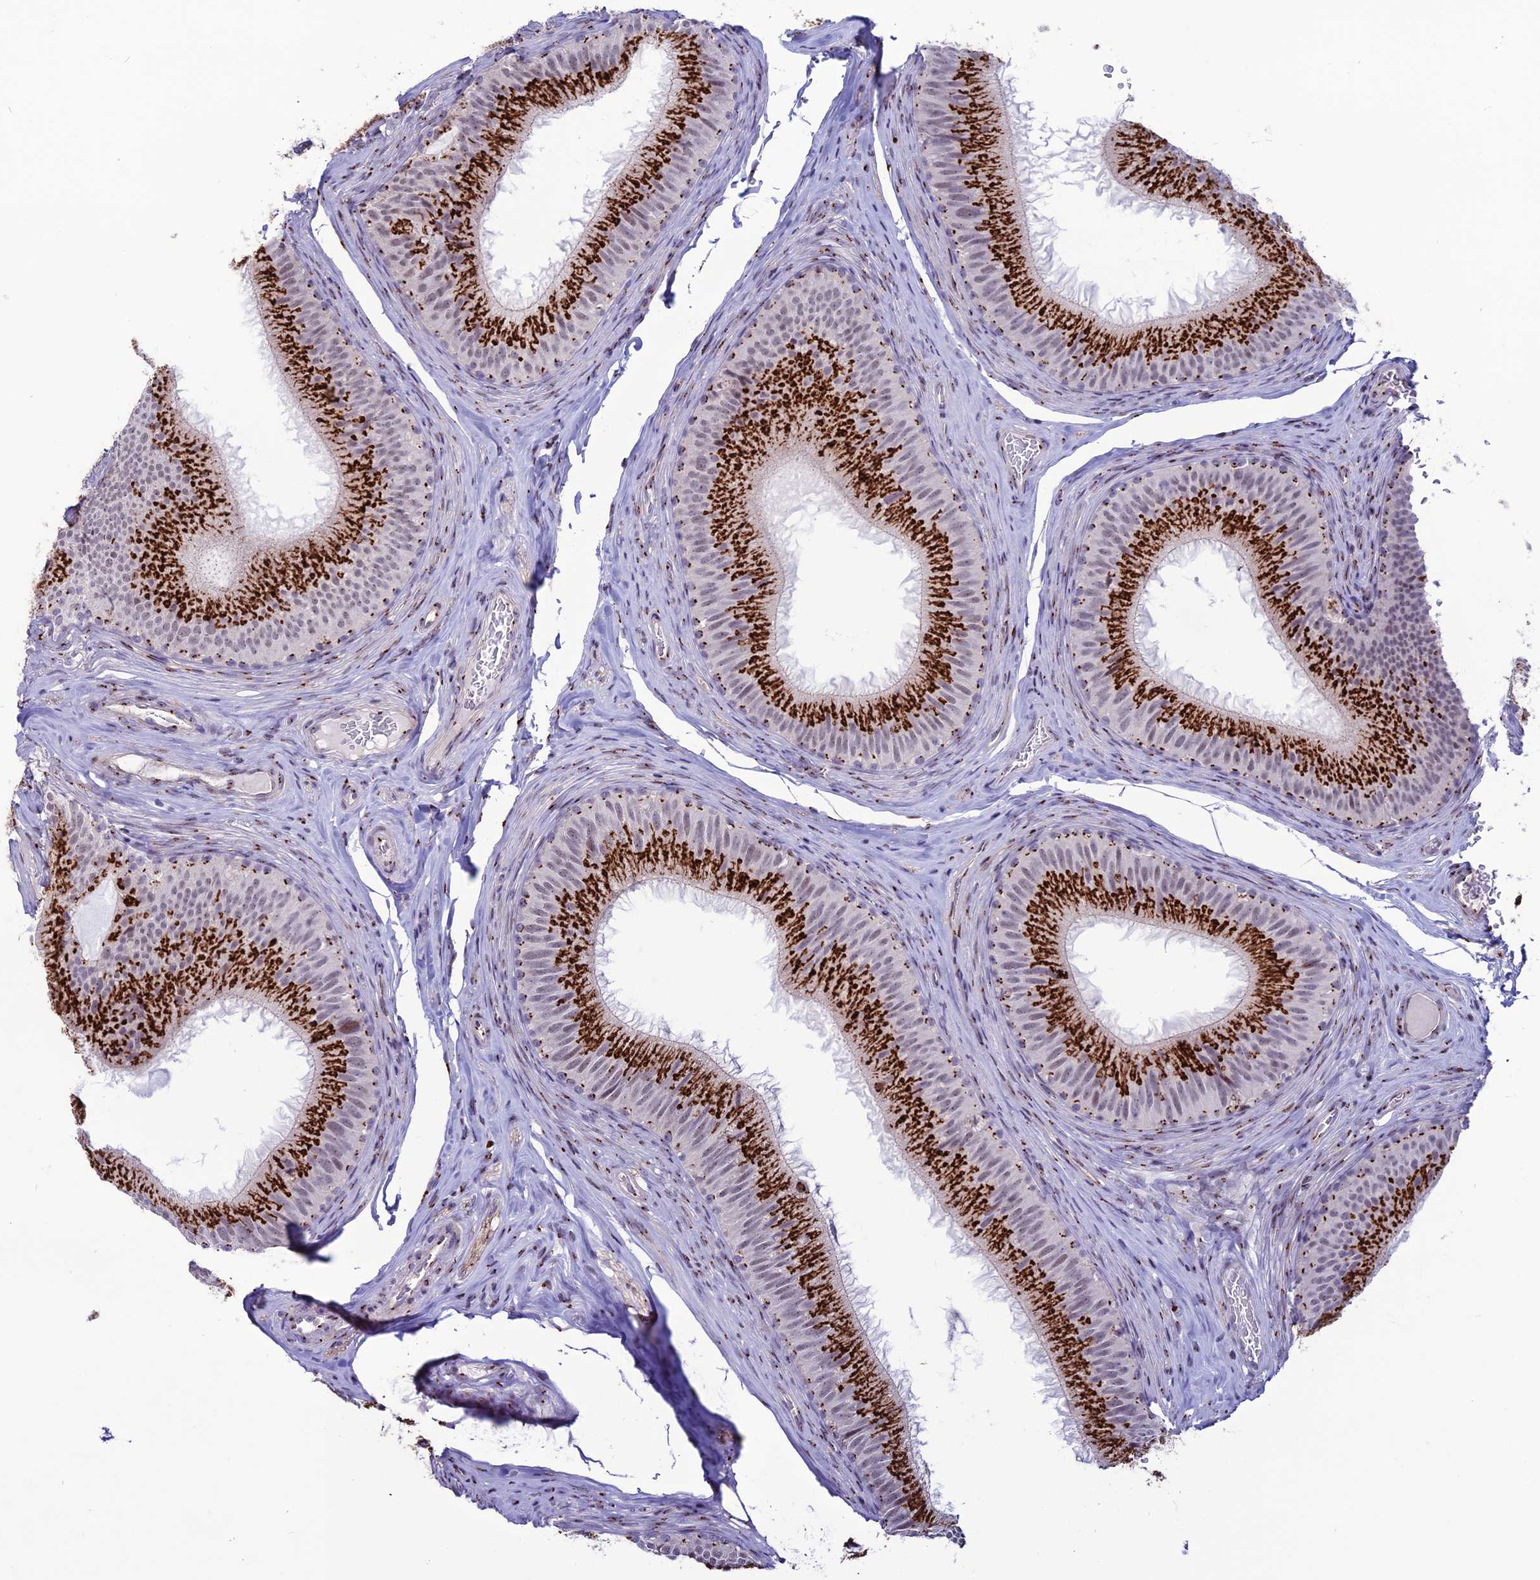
{"staining": {"intensity": "strong", "quantity": ">75%", "location": "cytoplasmic/membranous"}, "tissue": "epididymis", "cell_type": "Glandular cells", "image_type": "normal", "snomed": [{"axis": "morphology", "description": "Normal tissue, NOS"}, {"axis": "topography", "description": "Epididymis"}], "caption": "Unremarkable epididymis displays strong cytoplasmic/membranous staining in about >75% of glandular cells, visualized by immunohistochemistry.", "gene": "PLEKHA4", "patient": {"sex": "male", "age": 34}}